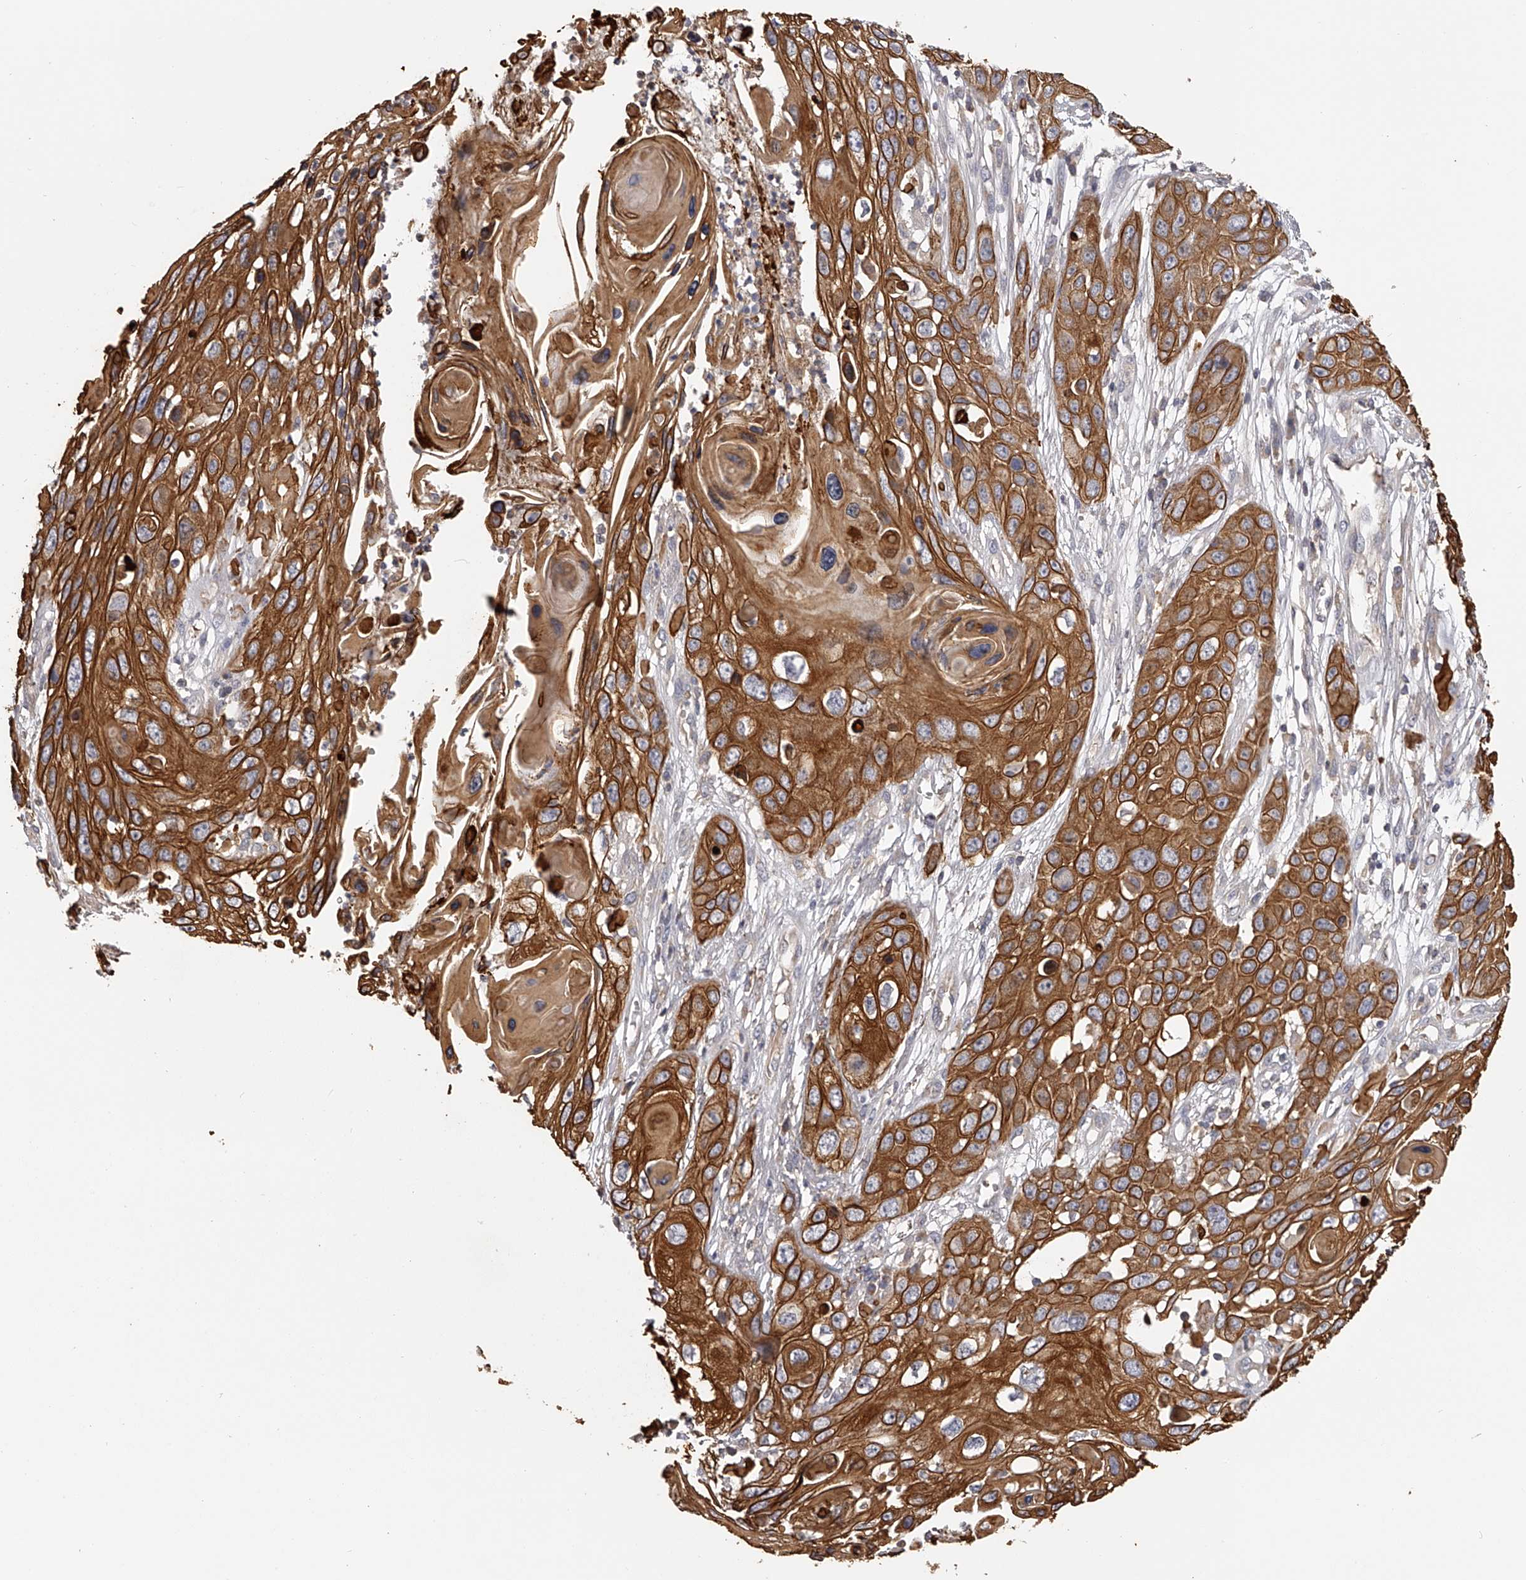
{"staining": {"intensity": "strong", "quantity": ">75%", "location": "cytoplasmic/membranous"}, "tissue": "skin cancer", "cell_type": "Tumor cells", "image_type": "cancer", "snomed": [{"axis": "morphology", "description": "Squamous cell carcinoma, NOS"}, {"axis": "topography", "description": "Skin"}], "caption": "An immunohistochemistry micrograph of neoplastic tissue is shown. Protein staining in brown highlights strong cytoplasmic/membranous positivity in skin squamous cell carcinoma within tumor cells. The staining was performed using DAB (3,3'-diaminobenzidine), with brown indicating positive protein expression. Nuclei are stained blue with hematoxylin.", "gene": "TNN", "patient": {"sex": "male", "age": 55}}